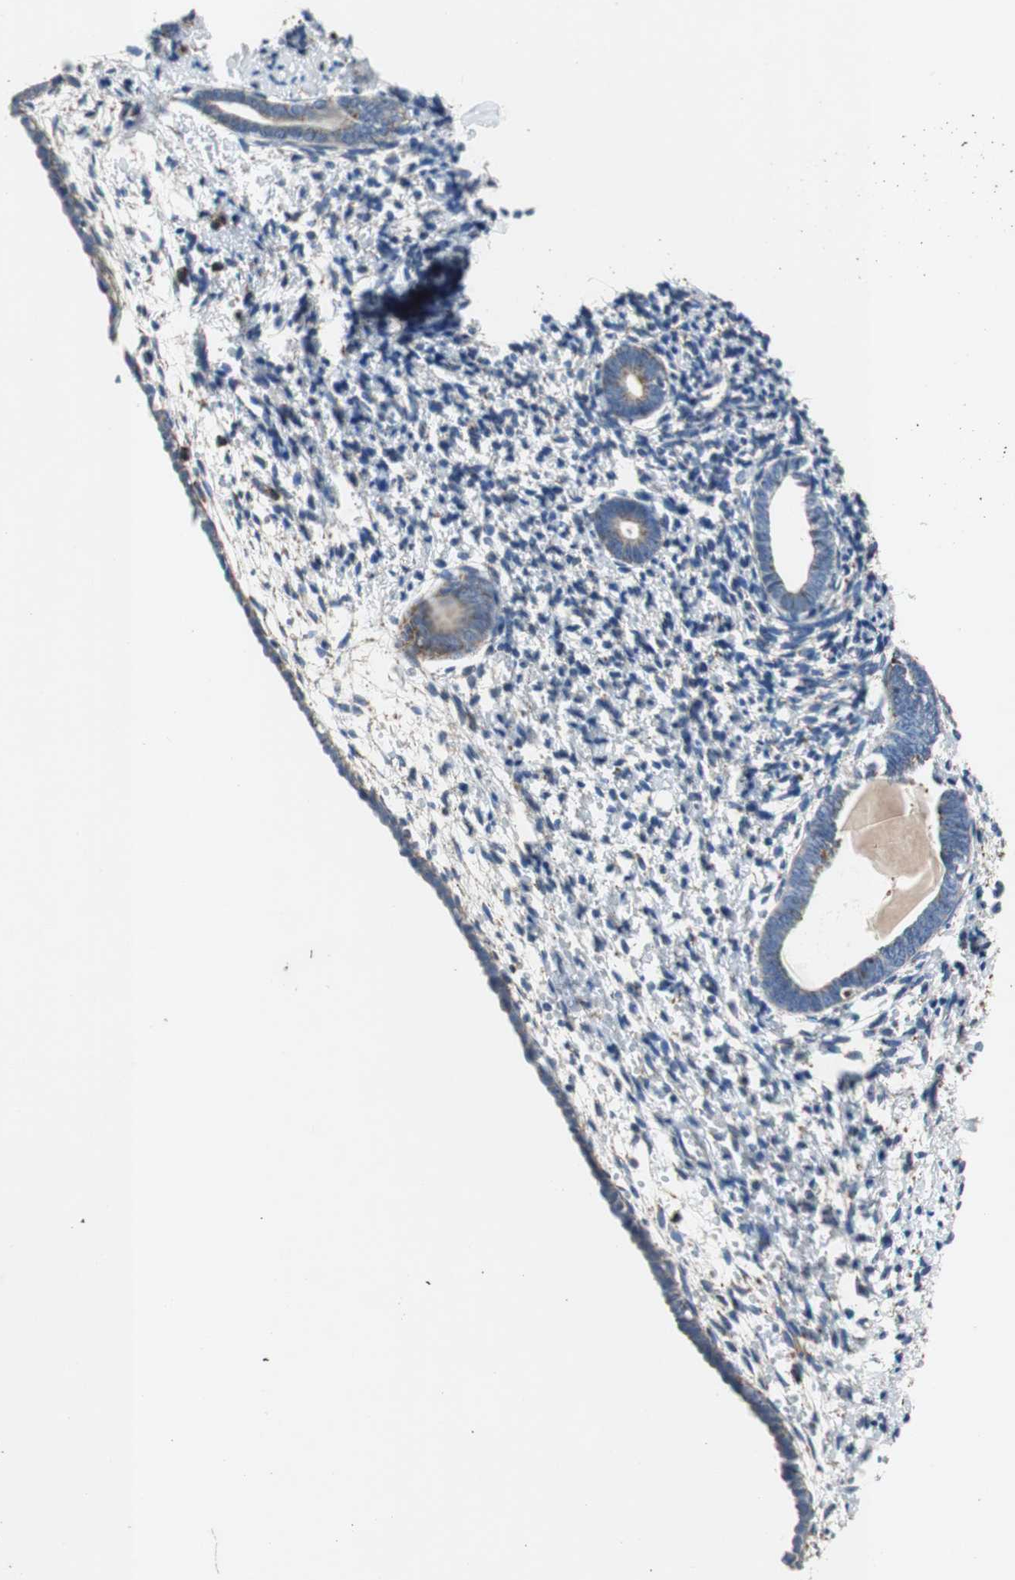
{"staining": {"intensity": "negative", "quantity": "none", "location": "none"}, "tissue": "endometrium", "cell_type": "Cells in endometrial stroma", "image_type": "normal", "snomed": [{"axis": "morphology", "description": "Normal tissue, NOS"}, {"axis": "topography", "description": "Endometrium"}], "caption": "Immunohistochemistry (IHC) image of benign endometrium: human endometrium stained with DAB (3,3'-diaminobenzidine) shows no significant protein positivity in cells in endometrial stroma. Nuclei are stained in blue.", "gene": "PITRM1", "patient": {"sex": "female", "age": 71}}